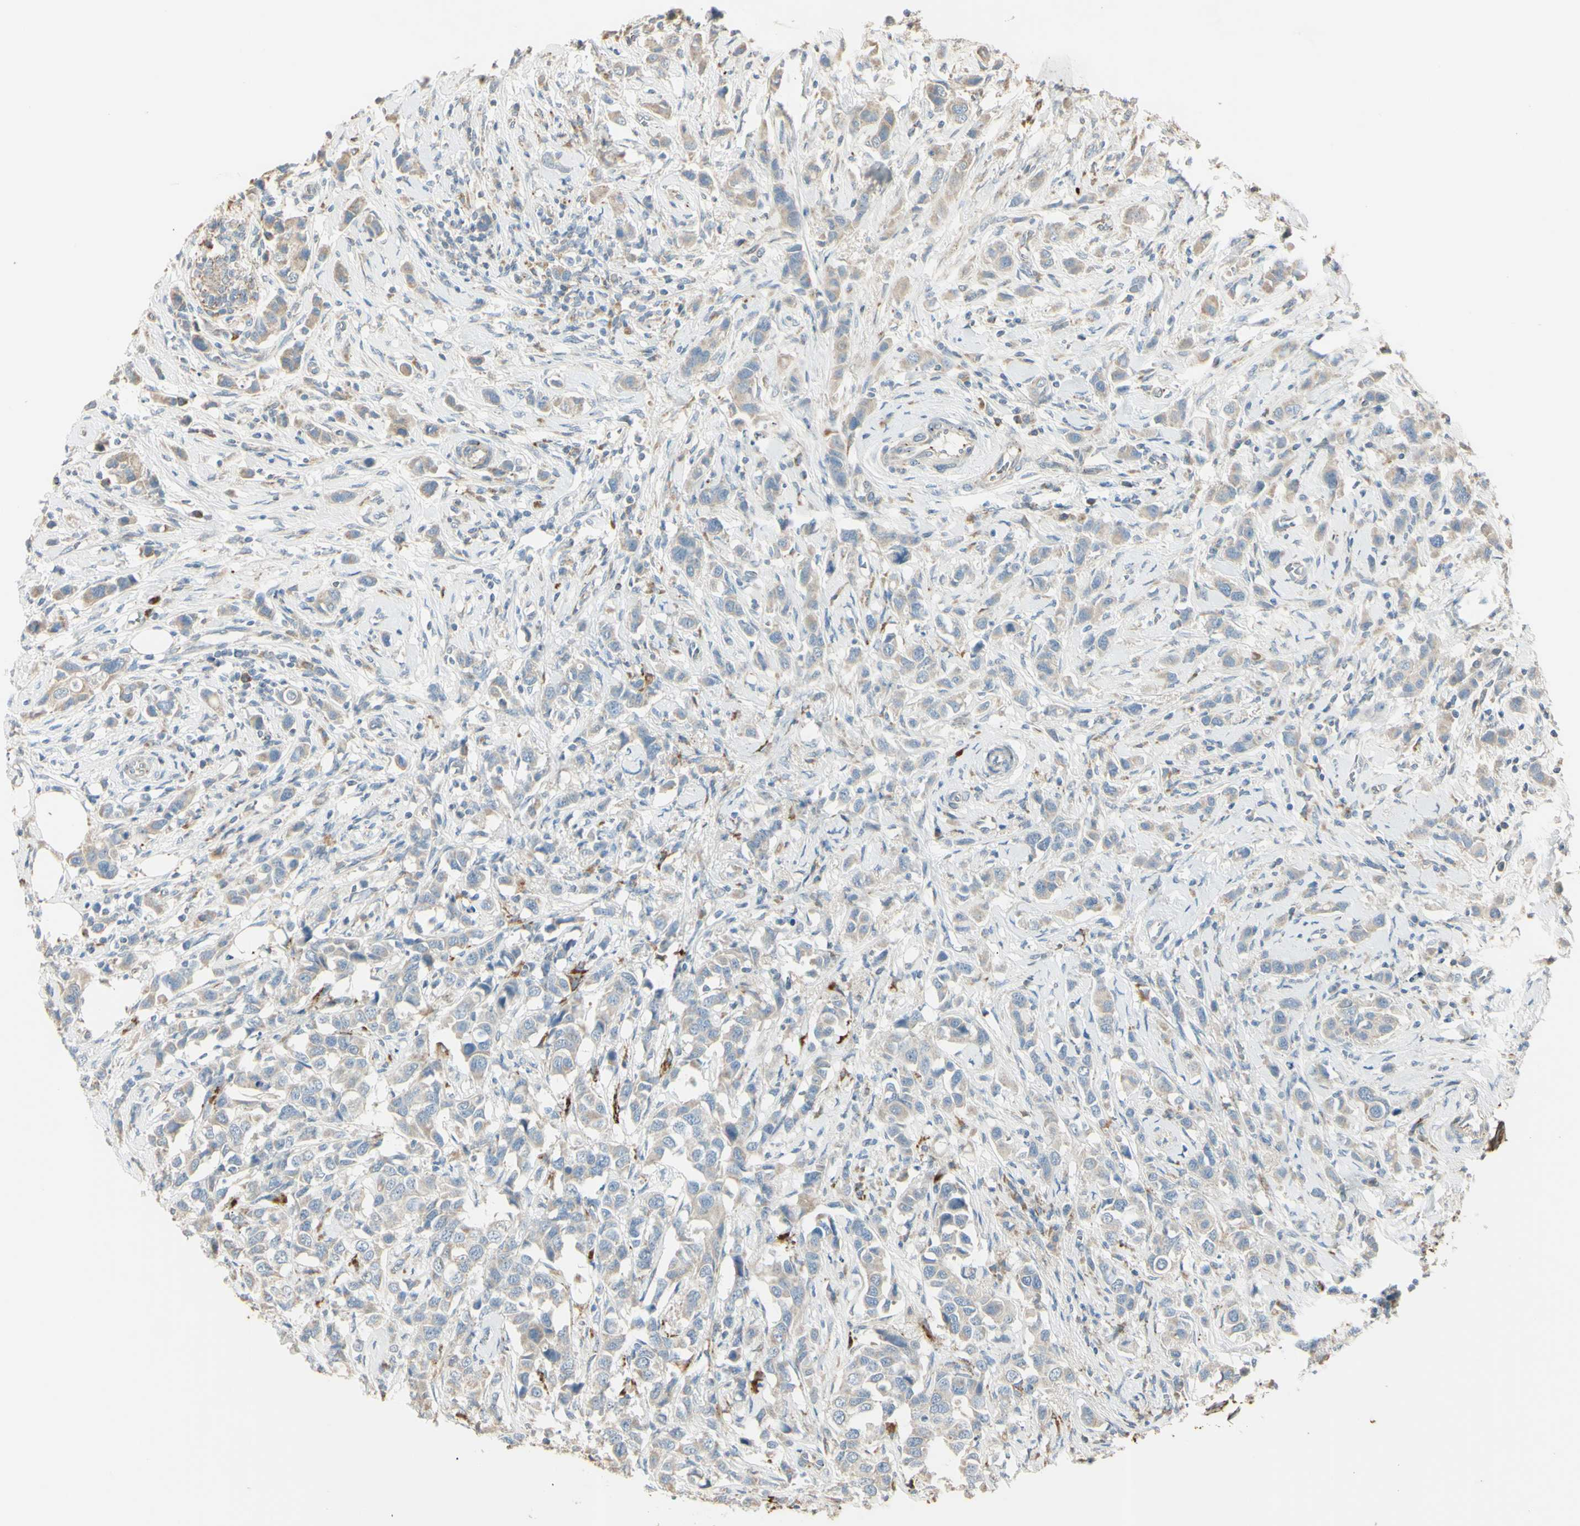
{"staining": {"intensity": "weak", "quantity": ">75%", "location": "cytoplasmic/membranous"}, "tissue": "breast cancer", "cell_type": "Tumor cells", "image_type": "cancer", "snomed": [{"axis": "morphology", "description": "Normal tissue, NOS"}, {"axis": "morphology", "description": "Duct carcinoma"}, {"axis": "topography", "description": "Breast"}], "caption": "Breast intraductal carcinoma stained for a protein (brown) demonstrates weak cytoplasmic/membranous positive expression in approximately >75% of tumor cells.", "gene": "ANGPTL1", "patient": {"sex": "female", "age": 50}}